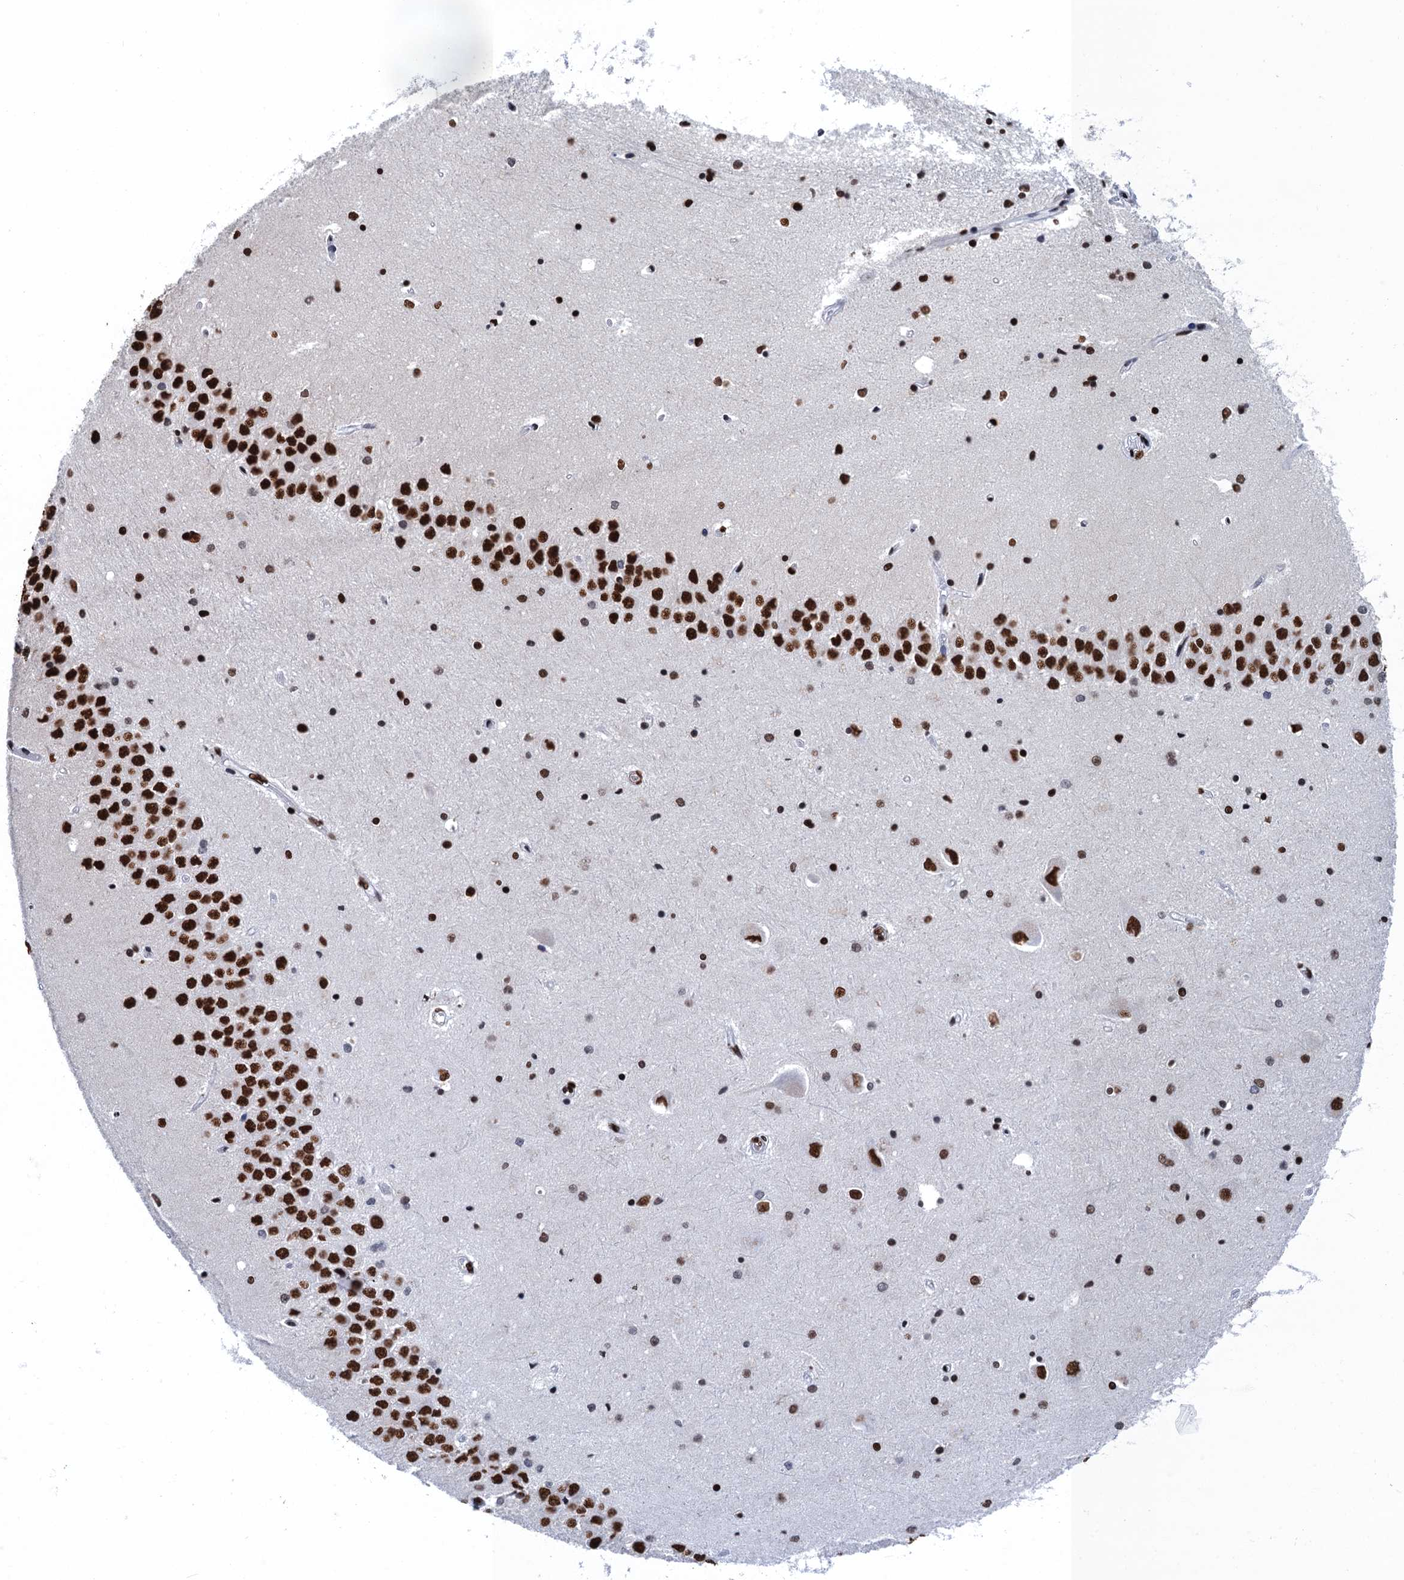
{"staining": {"intensity": "strong", "quantity": "25%-75%", "location": "nuclear"}, "tissue": "hippocampus", "cell_type": "Glial cells", "image_type": "normal", "snomed": [{"axis": "morphology", "description": "Normal tissue, NOS"}, {"axis": "topography", "description": "Hippocampus"}], "caption": "Protein expression analysis of benign human hippocampus reveals strong nuclear expression in approximately 25%-75% of glial cells.", "gene": "UBA2", "patient": {"sex": "male", "age": 45}}